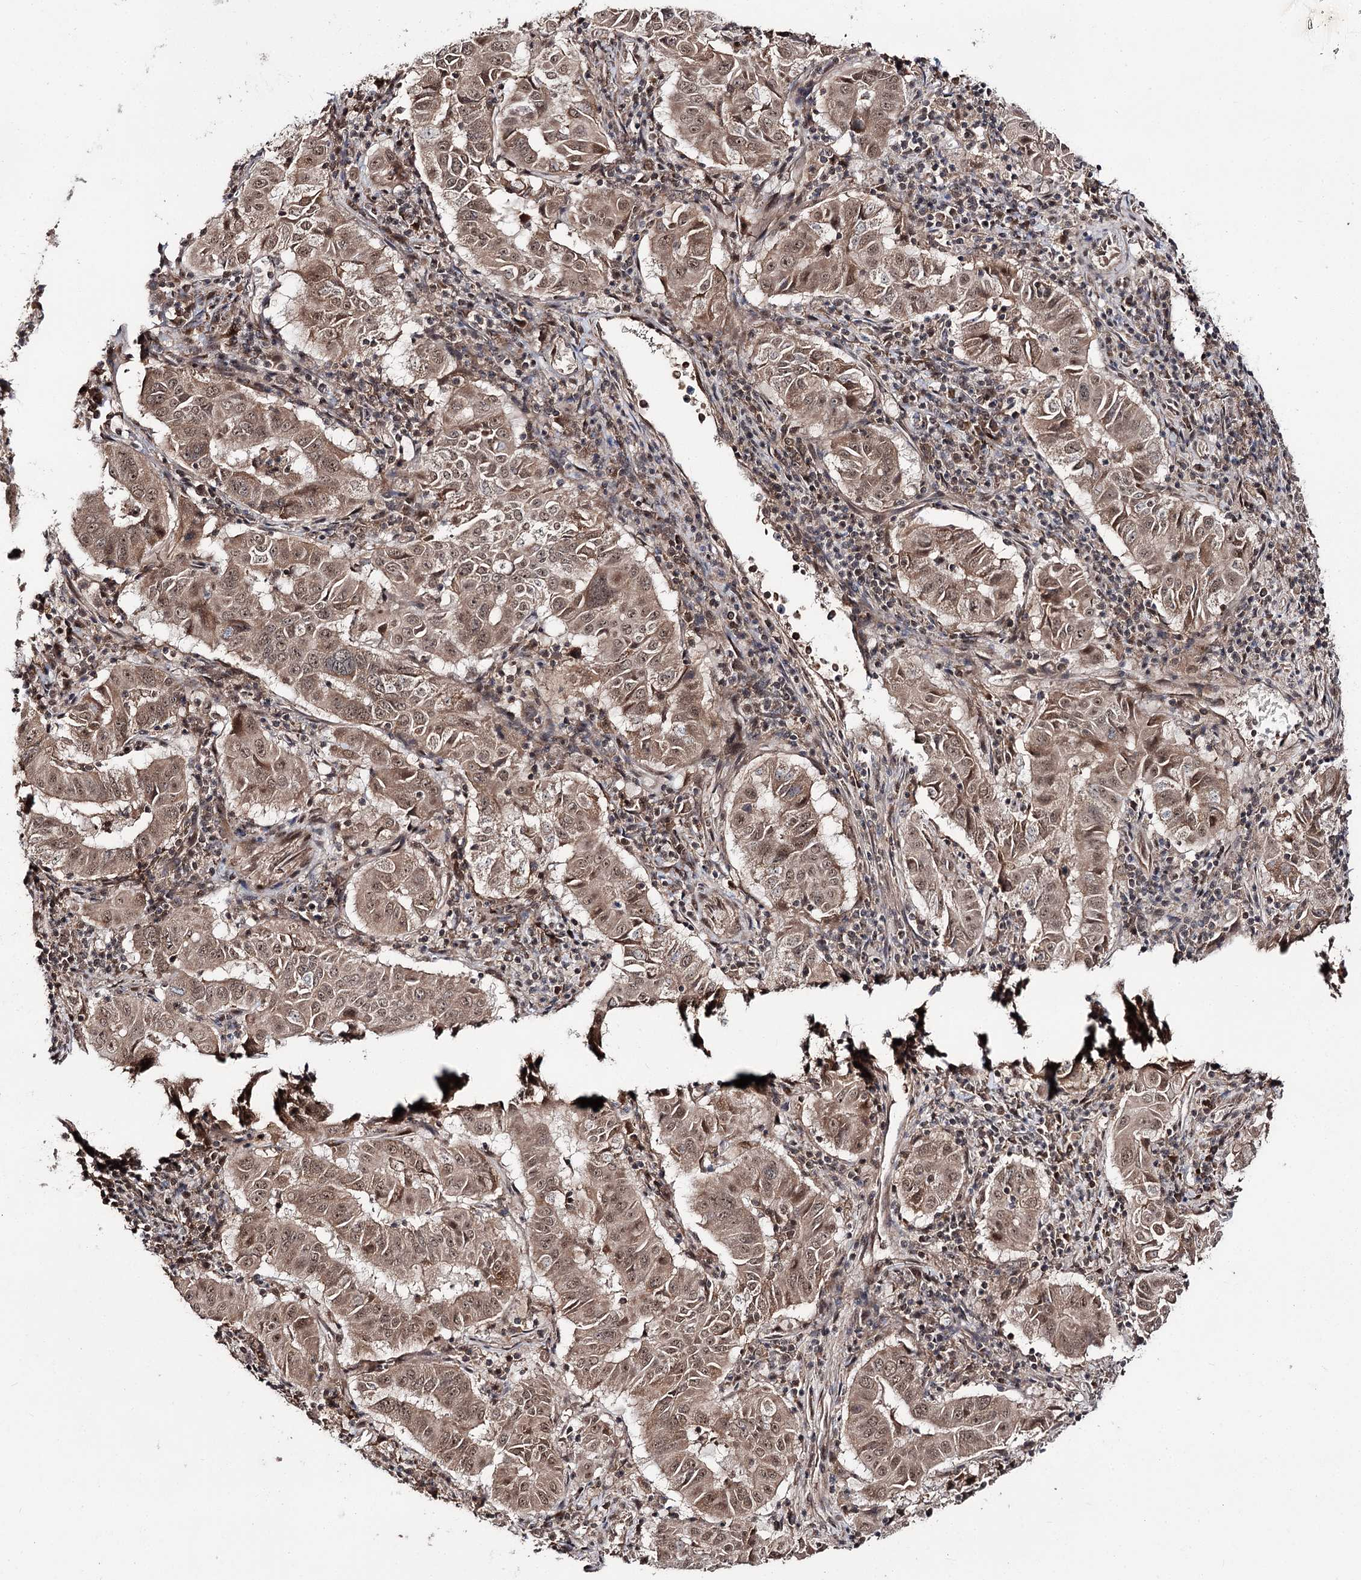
{"staining": {"intensity": "moderate", "quantity": ">75%", "location": "cytoplasmic/membranous,nuclear"}, "tissue": "pancreatic cancer", "cell_type": "Tumor cells", "image_type": "cancer", "snomed": [{"axis": "morphology", "description": "Adenocarcinoma, NOS"}, {"axis": "topography", "description": "Pancreas"}], "caption": "The photomicrograph exhibits a brown stain indicating the presence of a protein in the cytoplasmic/membranous and nuclear of tumor cells in pancreatic cancer. (DAB IHC with brightfield microscopy, high magnification).", "gene": "FAM53B", "patient": {"sex": "male", "age": 63}}